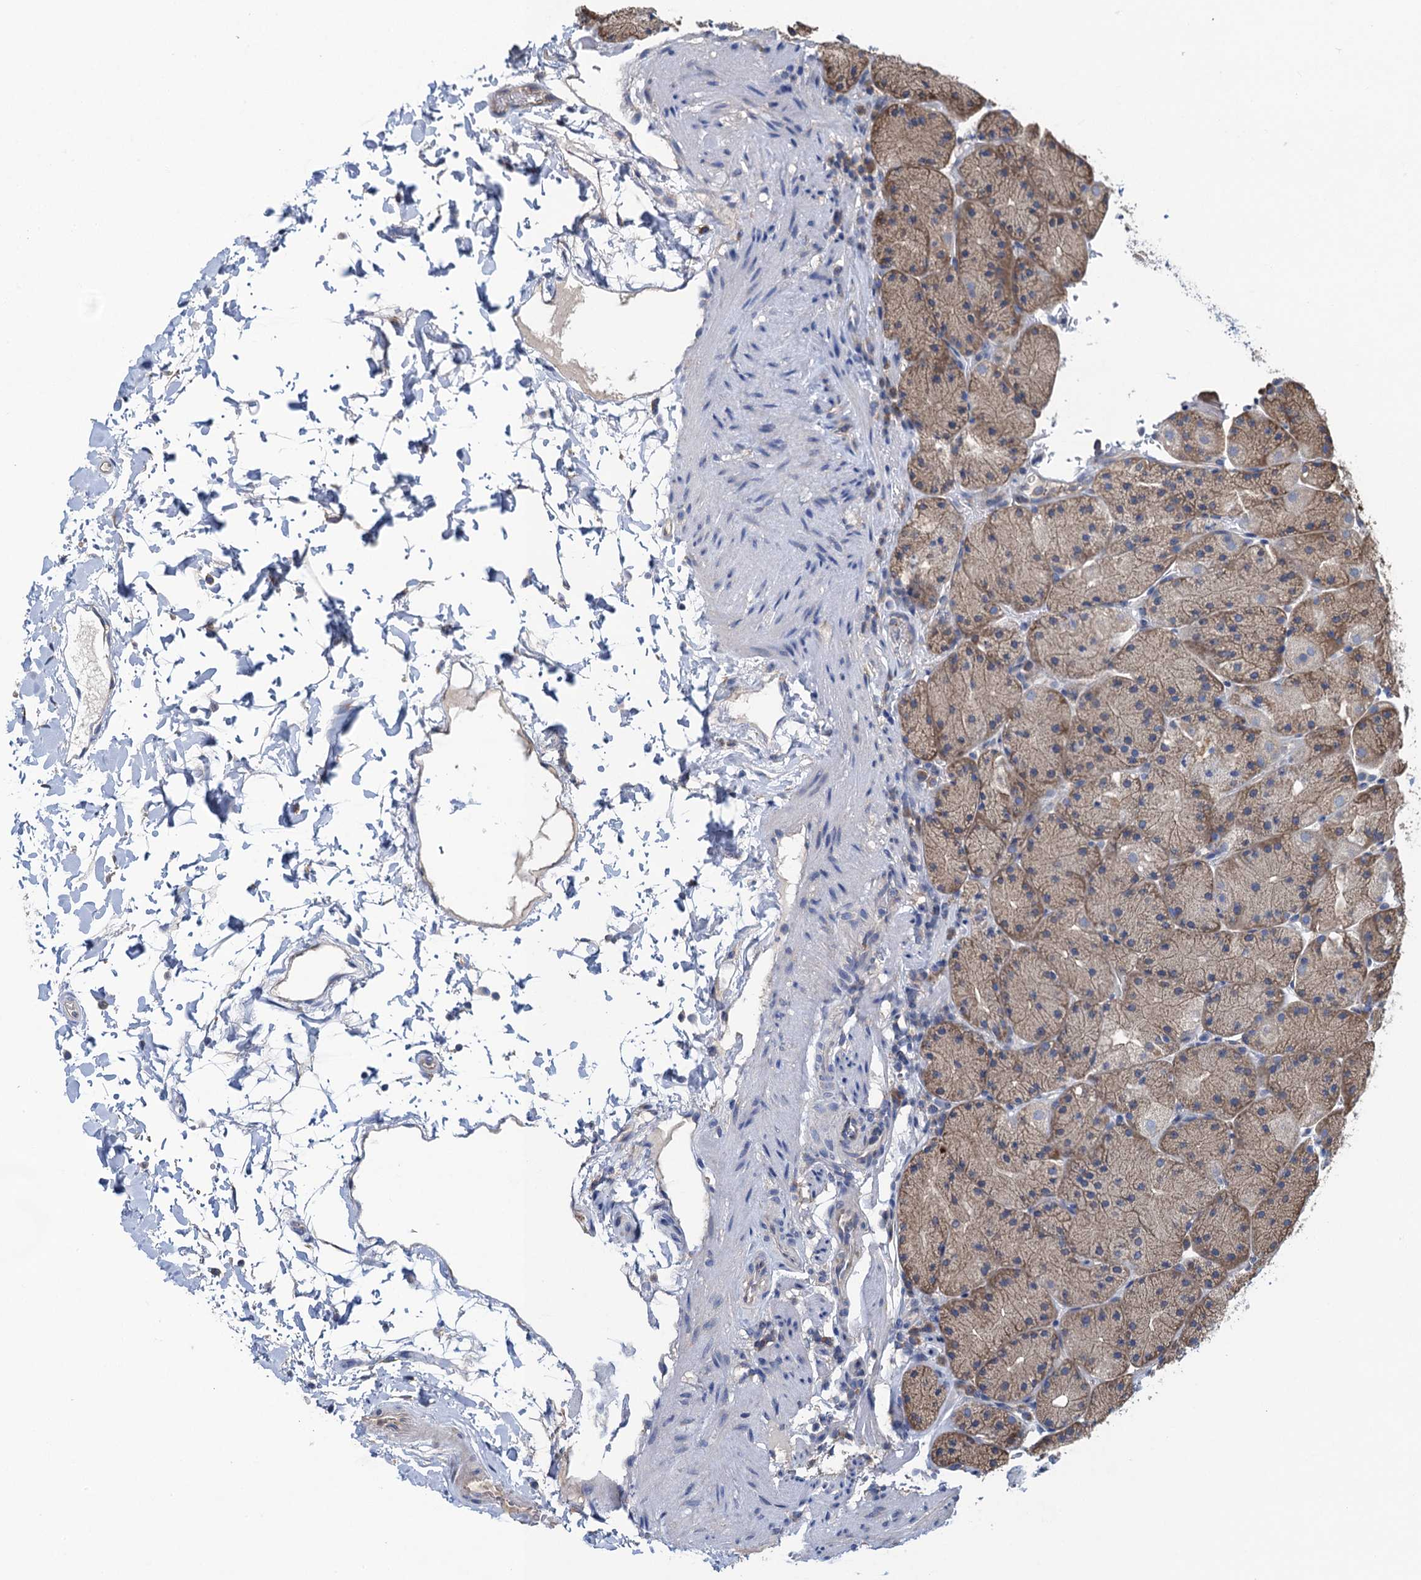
{"staining": {"intensity": "moderate", "quantity": "25%-75%", "location": "cytoplasmic/membranous"}, "tissue": "stomach", "cell_type": "Glandular cells", "image_type": "normal", "snomed": [{"axis": "morphology", "description": "Normal tissue, NOS"}, {"axis": "topography", "description": "Stomach, upper"}, {"axis": "topography", "description": "Stomach, lower"}], "caption": "High-power microscopy captured an IHC micrograph of unremarkable stomach, revealing moderate cytoplasmic/membranous positivity in about 25%-75% of glandular cells.", "gene": "ADCY9", "patient": {"sex": "male", "age": 67}}